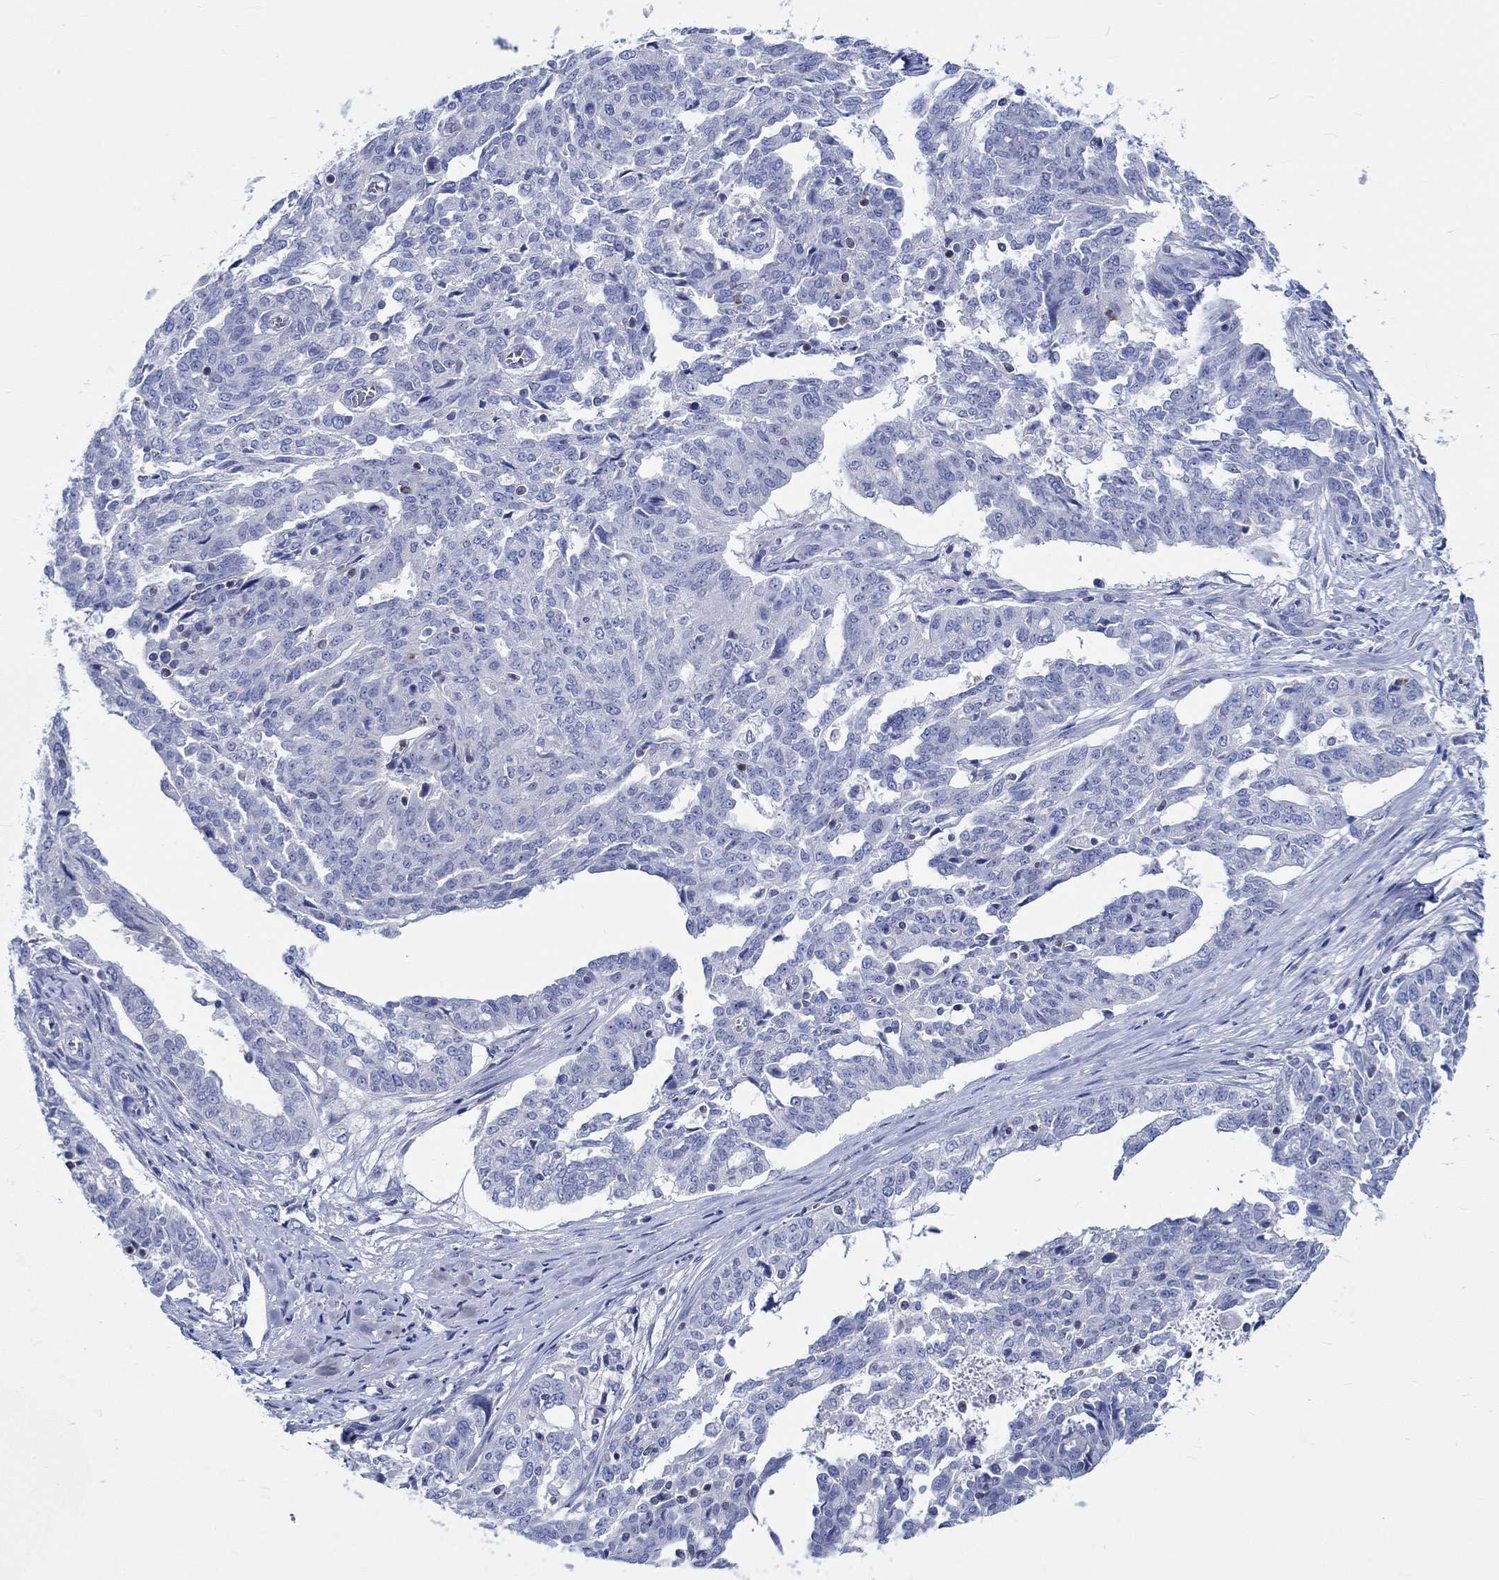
{"staining": {"intensity": "negative", "quantity": "none", "location": "none"}, "tissue": "ovarian cancer", "cell_type": "Tumor cells", "image_type": "cancer", "snomed": [{"axis": "morphology", "description": "Cystadenocarcinoma, serous, NOS"}, {"axis": "topography", "description": "Ovary"}], "caption": "This is an immunohistochemistry micrograph of ovarian cancer (serous cystadenocarcinoma). There is no positivity in tumor cells.", "gene": "PTPRN2", "patient": {"sex": "female", "age": 67}}